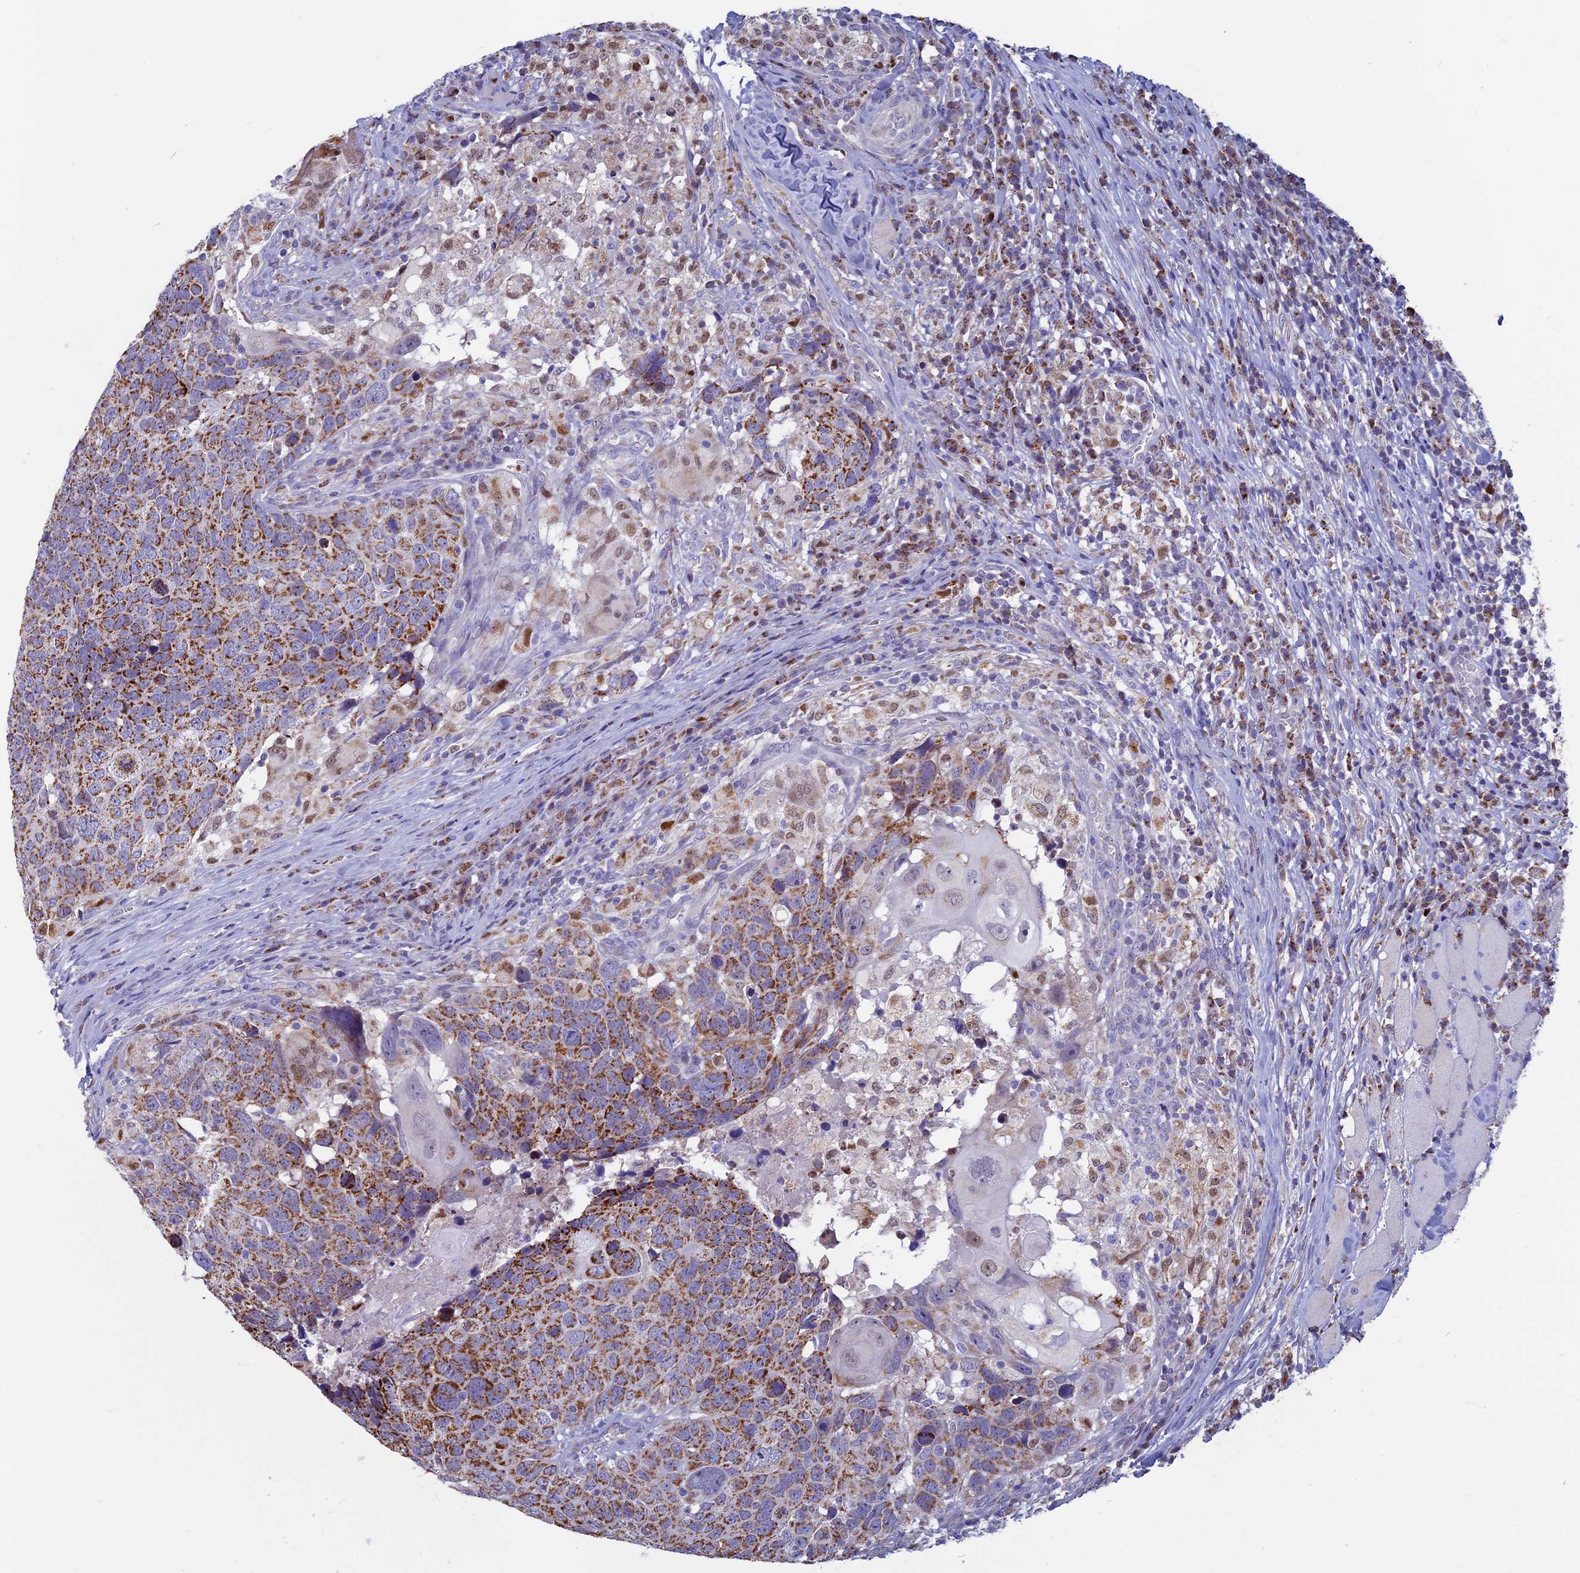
{"staining": {"intensity": "moderate", "quantity": ">75%", "location": "cytoplasmic/membranous"}, "tissue": "head and neck cancer", "cell_type": "Tumor cells", "image_type": "cancer", "snomed": [{"axis": "morphology", "description": "Squamous cell carcinoma, NOS"}, {"axis": "topography", "description": "Head-Neck"}], "caption": "The immunohistochemical stain labels moderate cytoplasmic/membranous expression in tumor cells of head and neck cancer (squamous cell carcinoma) tissue.", "gene": "ACSS1", "patient": {"sex": "male", "age": 66}}